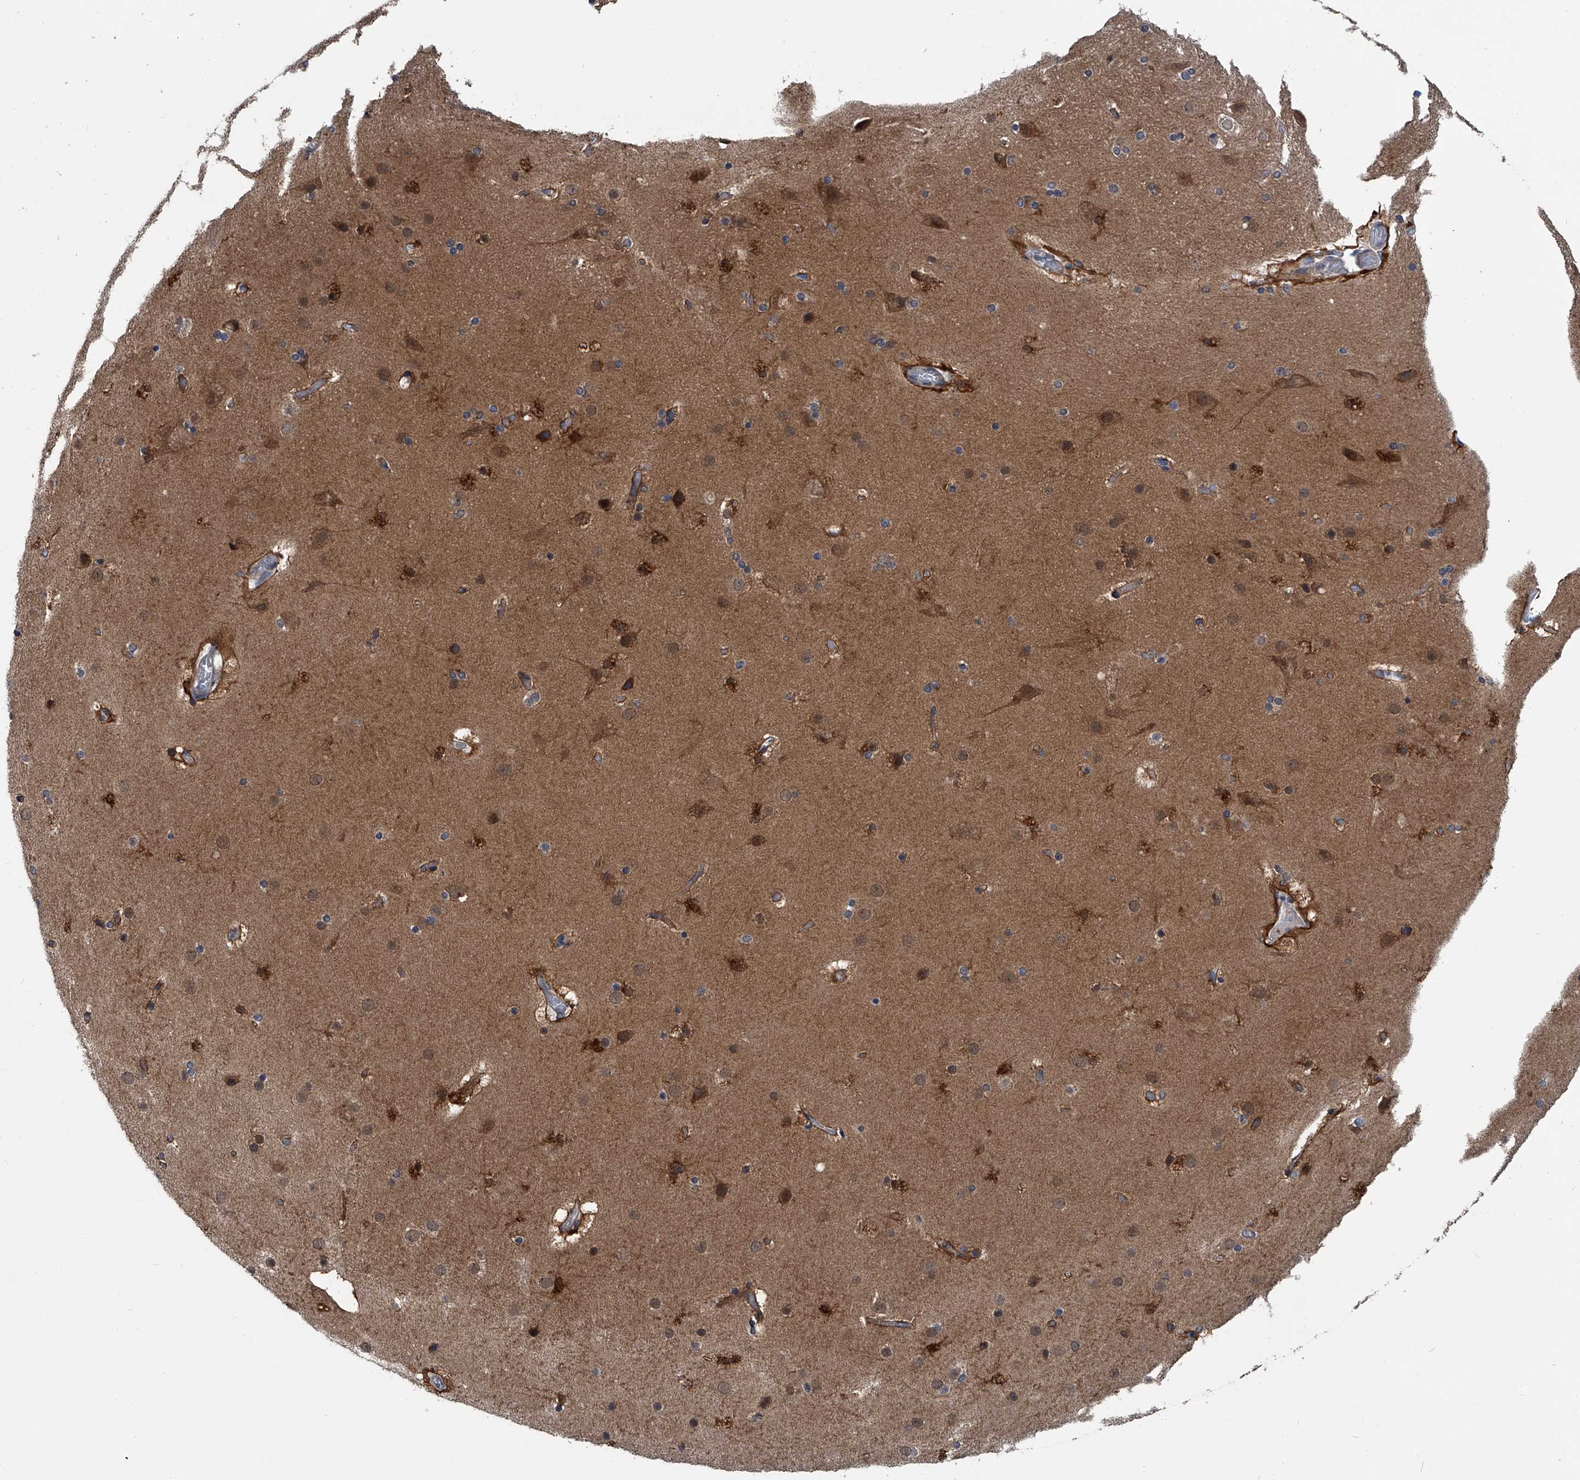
{"staining": {"intensity": "negative", "quantity": "none", "location": "none"}, "tissue": "cerebral cortex", "cell_type": "Endothelial cells", "image_type": "normal", "snomed": [{"axis": "morphology", "description": "Normal tissue, NOS"}, {"axis": "topography", "description": "Cerebral cortex"}], "caption": "Immunohistochemistry (IHC) micrograph of normal cerebral cortex: human cerebral cortex stained with DAB (3,3'-diaminobenzidine) shows no significant protein positivity in endothelial cells. (DAB immunohistochemistry, high magnification).", "gene": "PPP2R5D", "patient": {"sex": "male", "age": 57}}